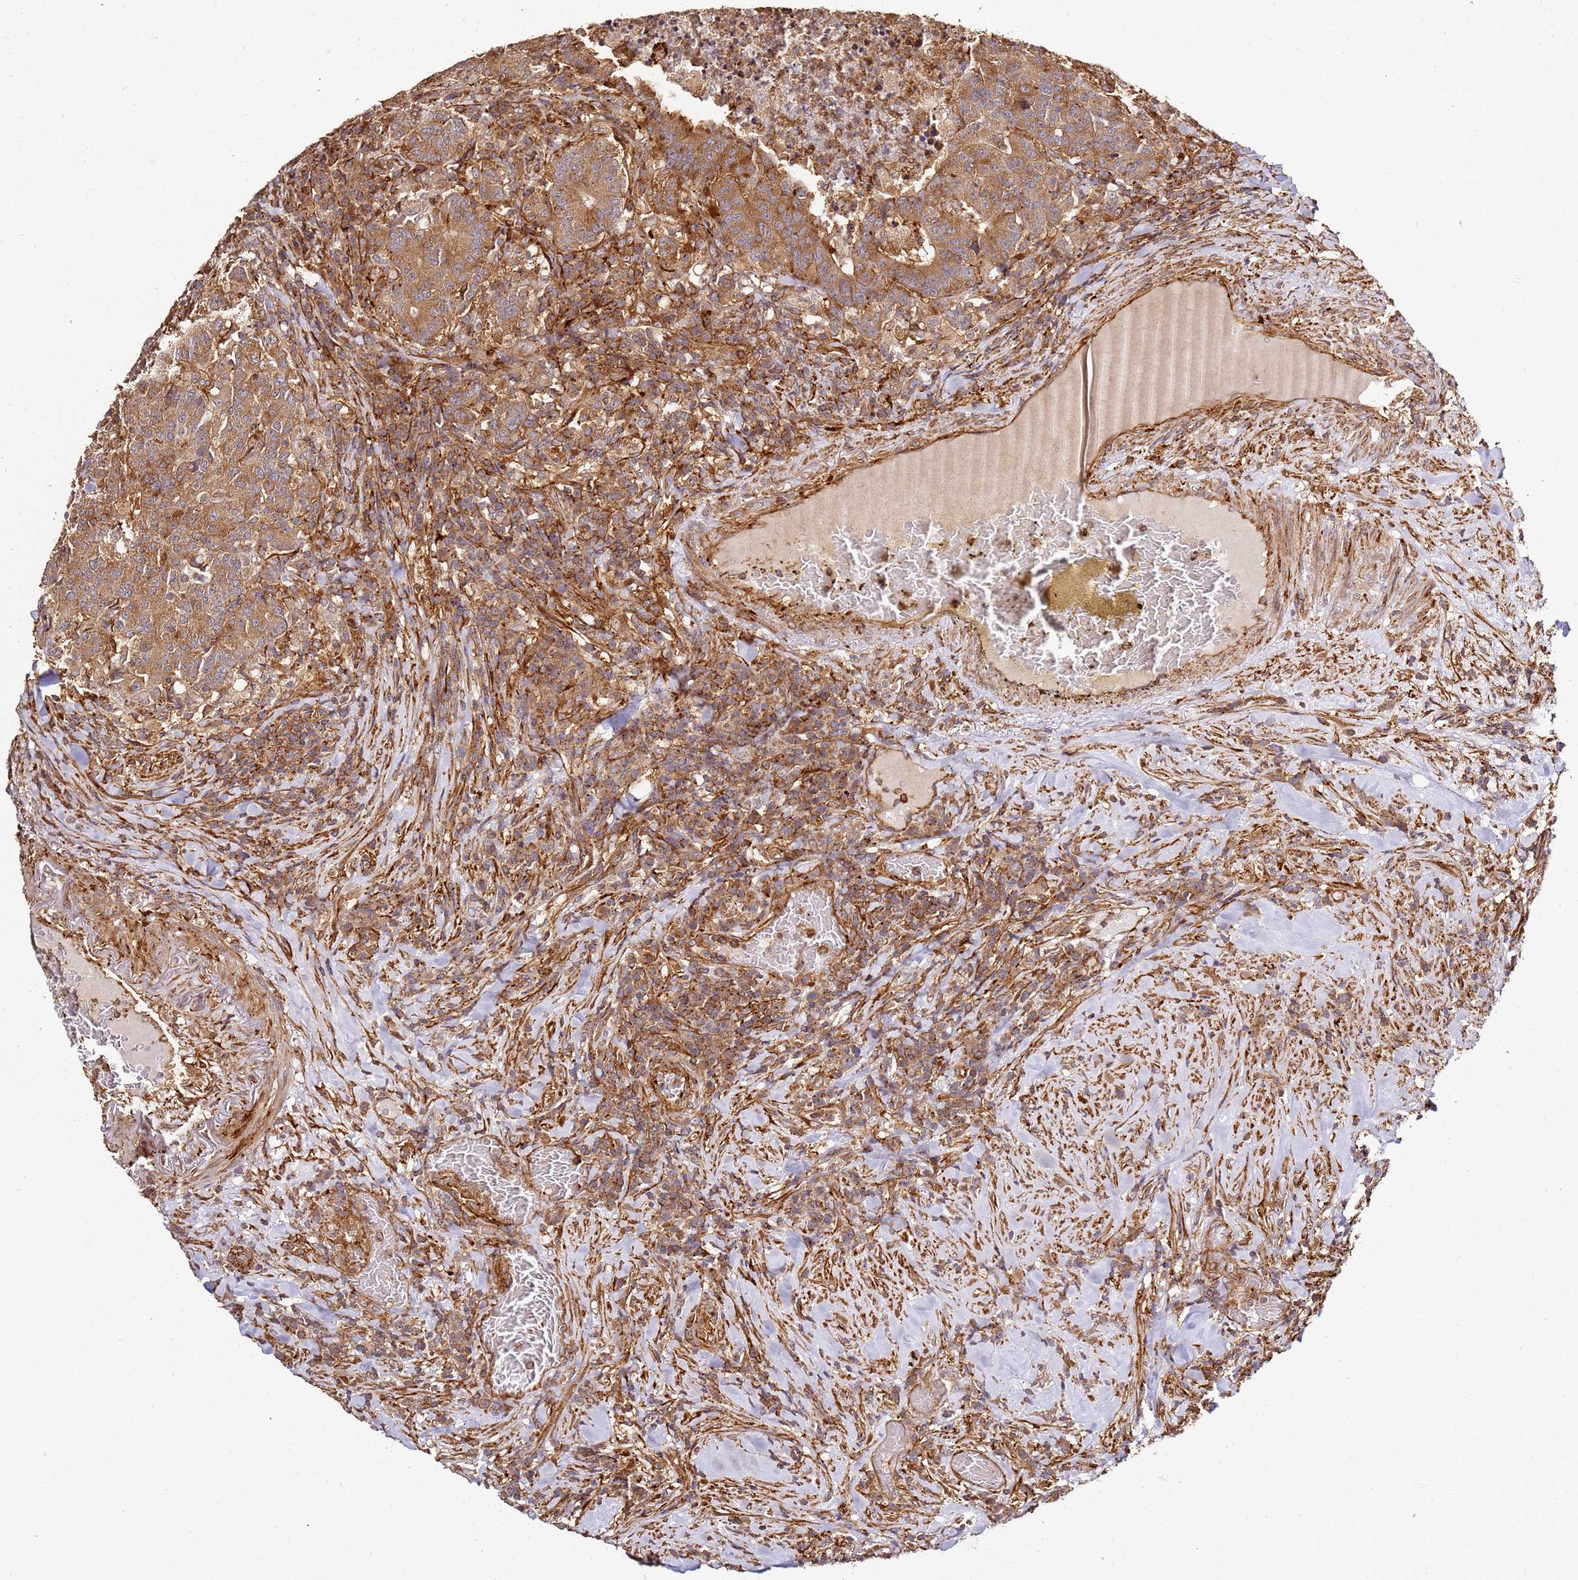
{"staining": {"intensity": "strong", "quantity": ">75%", "location": "cytoplasmic/membranous"}, "tissue": "colorectal cancer", "cell_type": "Tumor cells", "image_type": "cancer", "snomed": [{"axis": "morphology", "description": "Adenocarcinoma, NOS"}, {"axis": "topography", "description": "Colon"}], "caption": "Immunohistochemical staining of human colorectal cancer reveals high levels of strong cytoplasmic/membranous protein staining in approximately >75% of tumor cells.", "gene": "DVL3", "patient": {"sex": "female", "age": 75}}